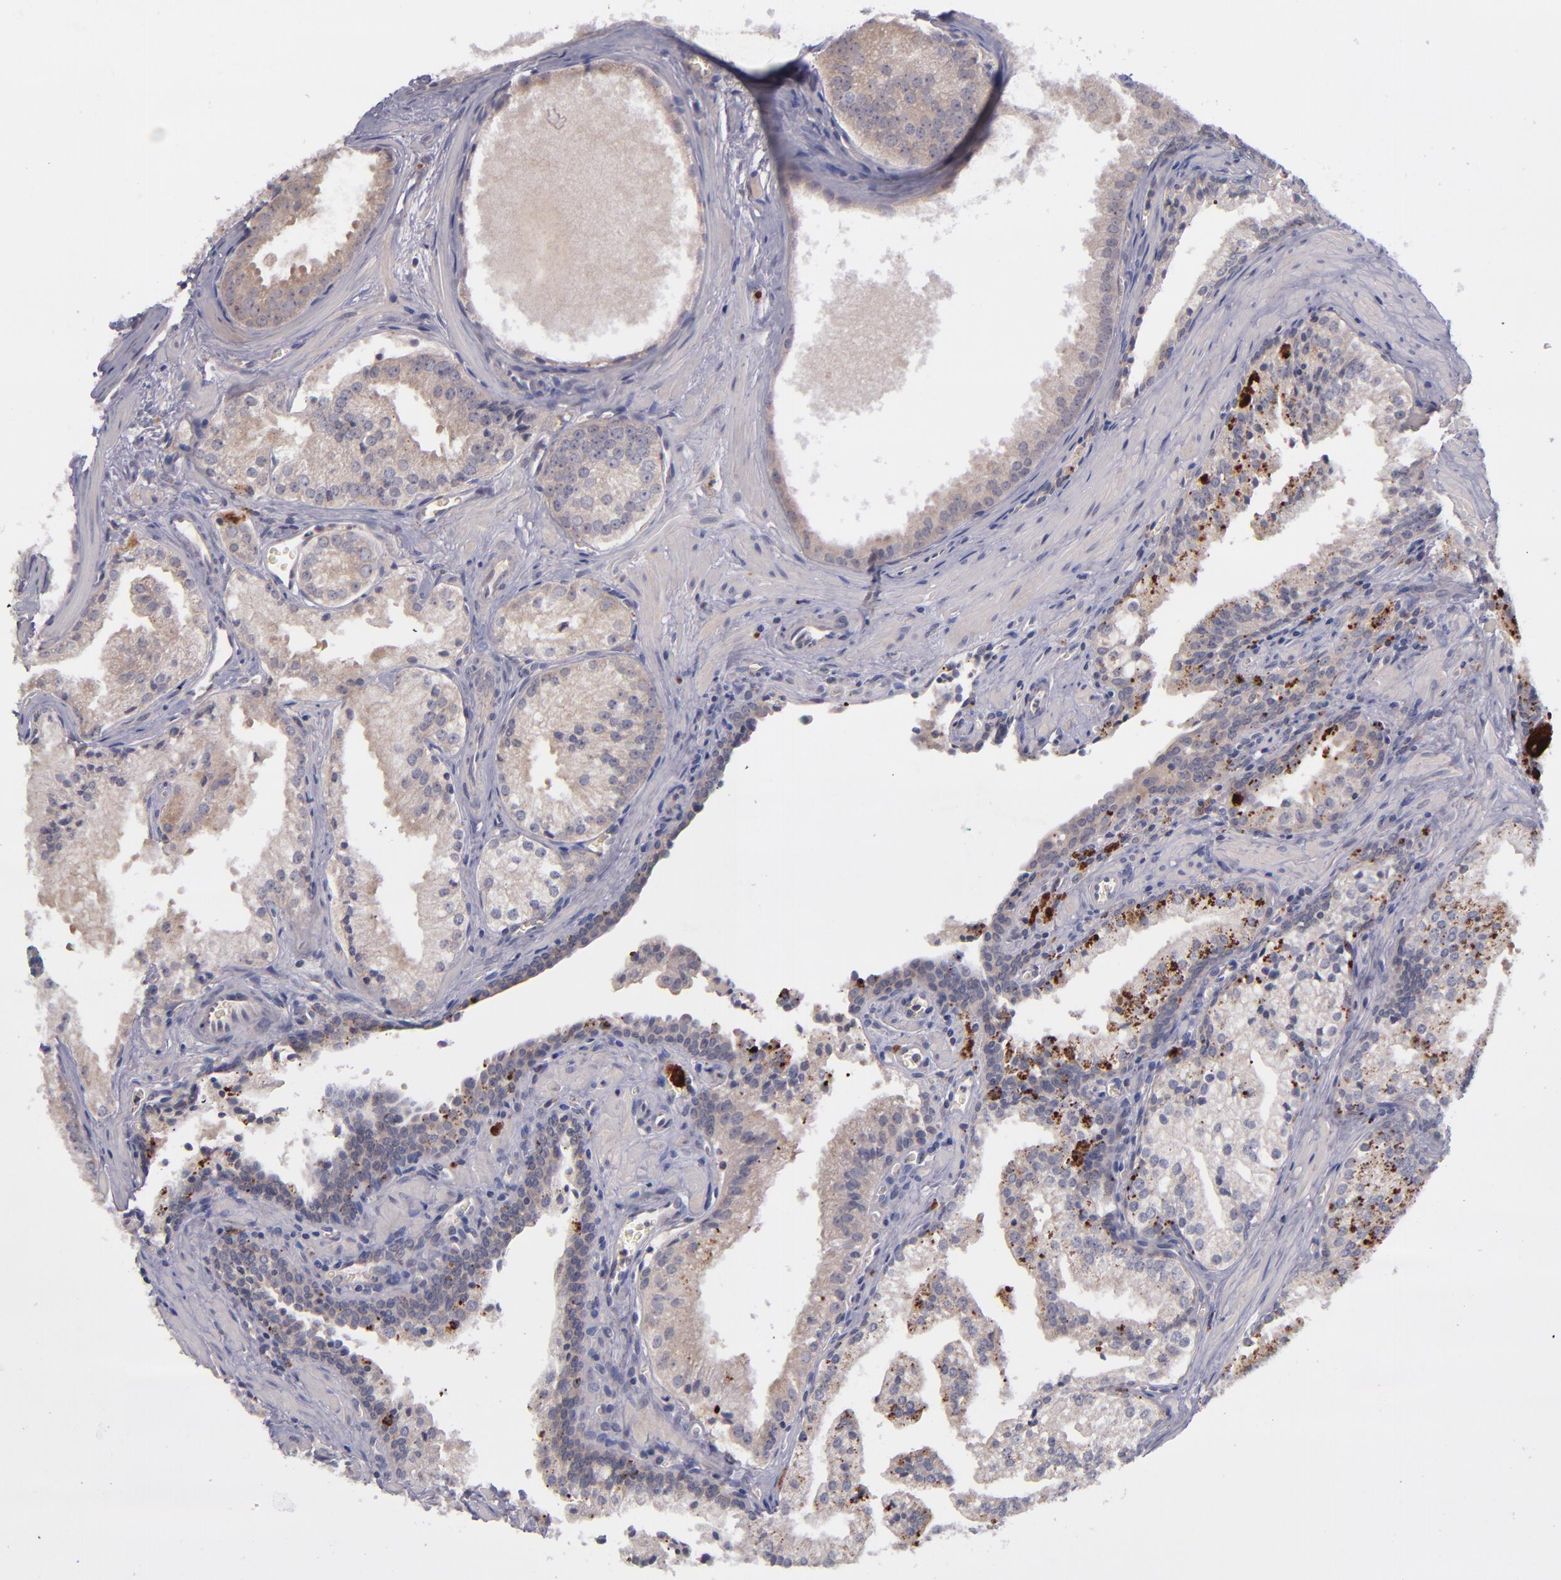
{"staining": {"intensity": "weak", "quantity": "25%-75%", "location": "cytoplasmic/membranous"}, "tissue": "prostate cancer", "cell_type": "Tumor cells", "image_type": "cancer", "snomed": [{"axis": "morphology", "description": "Adenocarcinoma, Medium grade"}, {"axis": "topography", "description": "Prostate"}], "caption": "Weak cytoplasmic/membranous expression is present in approximately 25%-75% of tumor cells in prostate cancer. (IHC, brightfield microscopy, high magnification).", "gene": "TSC2", "patient": {"sex": "male", "age": 64}}